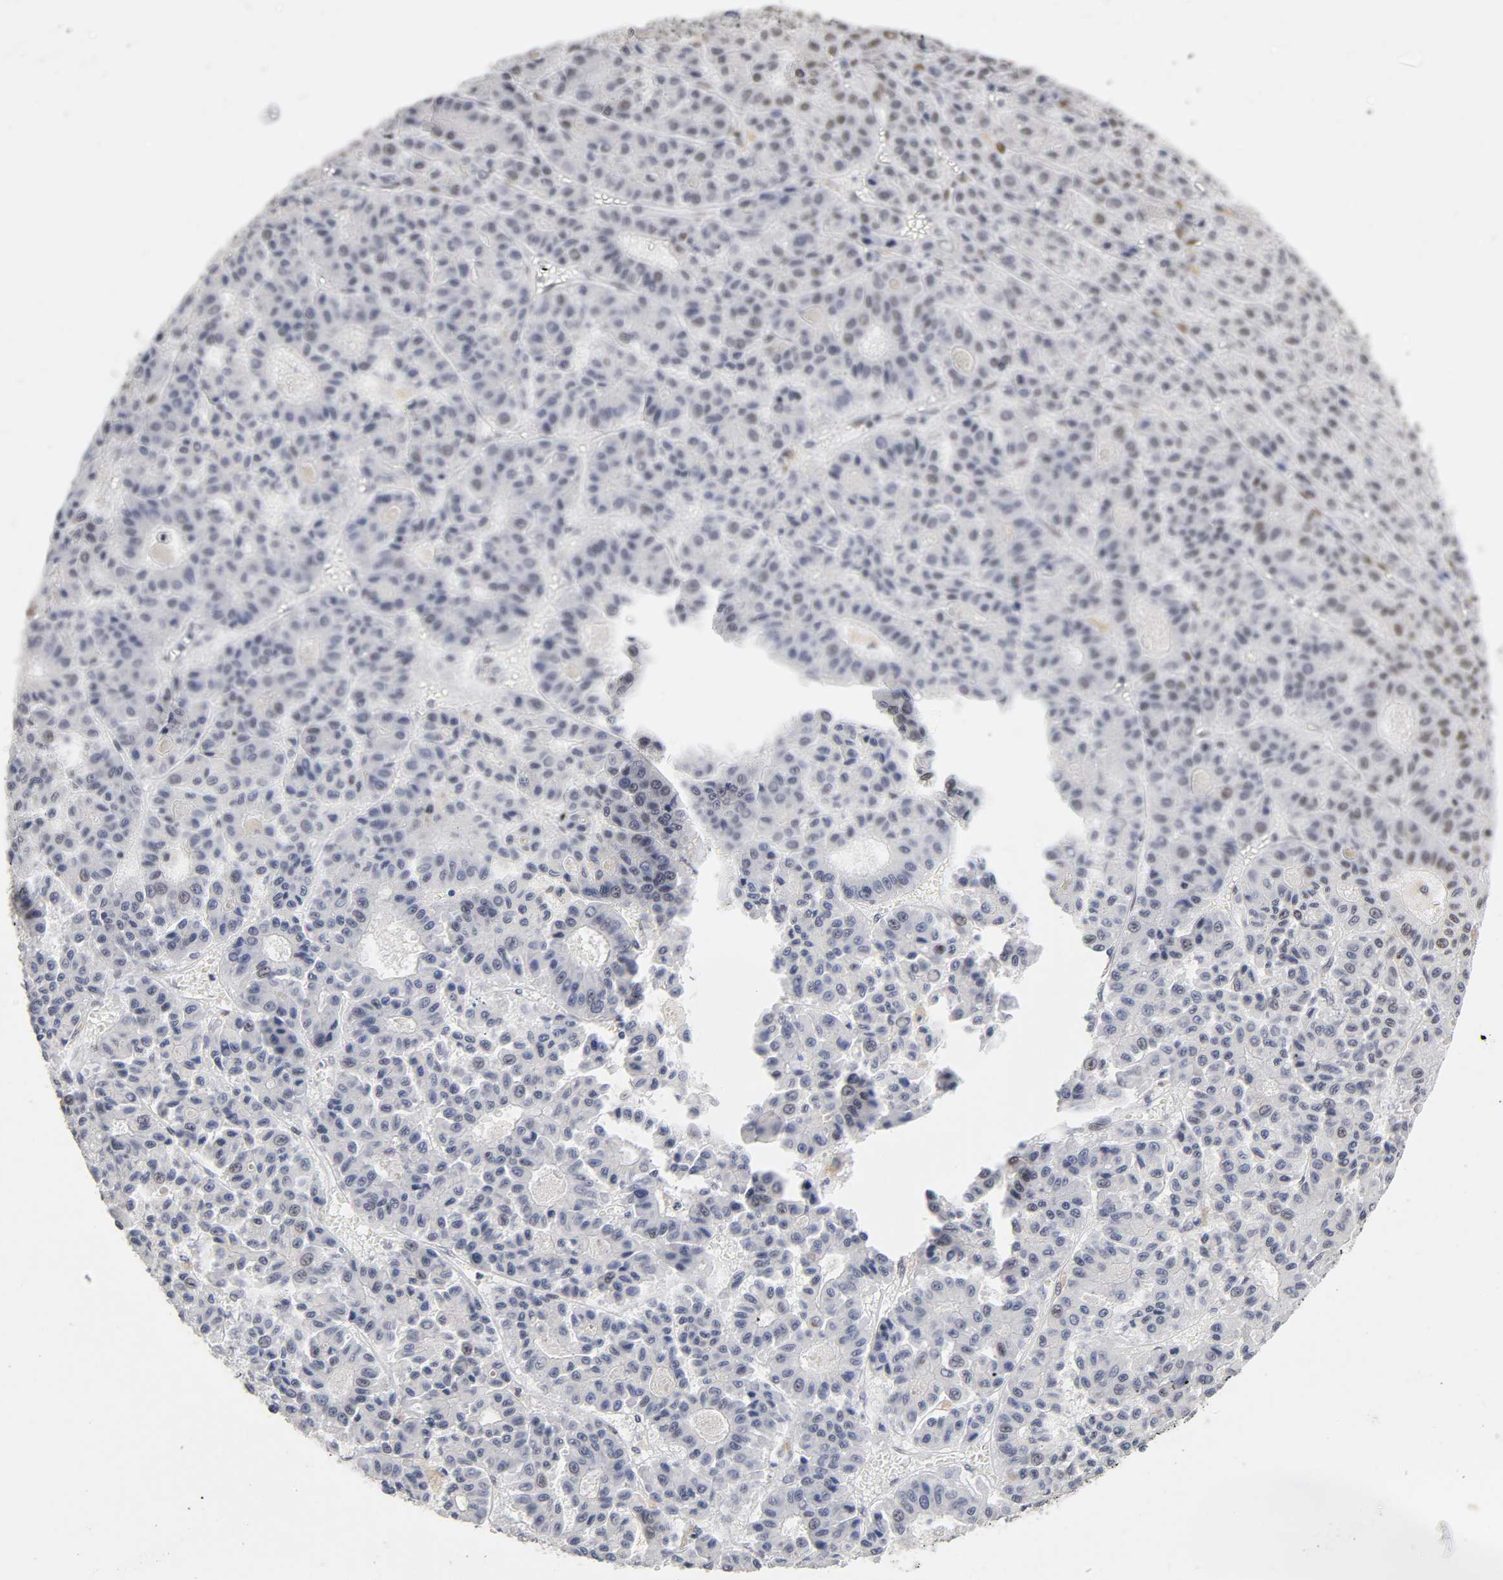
{"staining": {"intensity": "negative", "quantity": "none", "location": "none"}, "tissue": "liver cancer", "cell_type": "Tumor cells", "image_type": "cancer", "snomed": [{"axis": "morphology", "description": "Carcinoma, Hepatocellular, NOS"}, {"axis": "topography", "description": "Liver"}], "caption": "The image exhibits no significant positivity in tumor cells of liver cancer.", "gene": "NR3C1", "patient": {"sex": "male", "age": 70}}